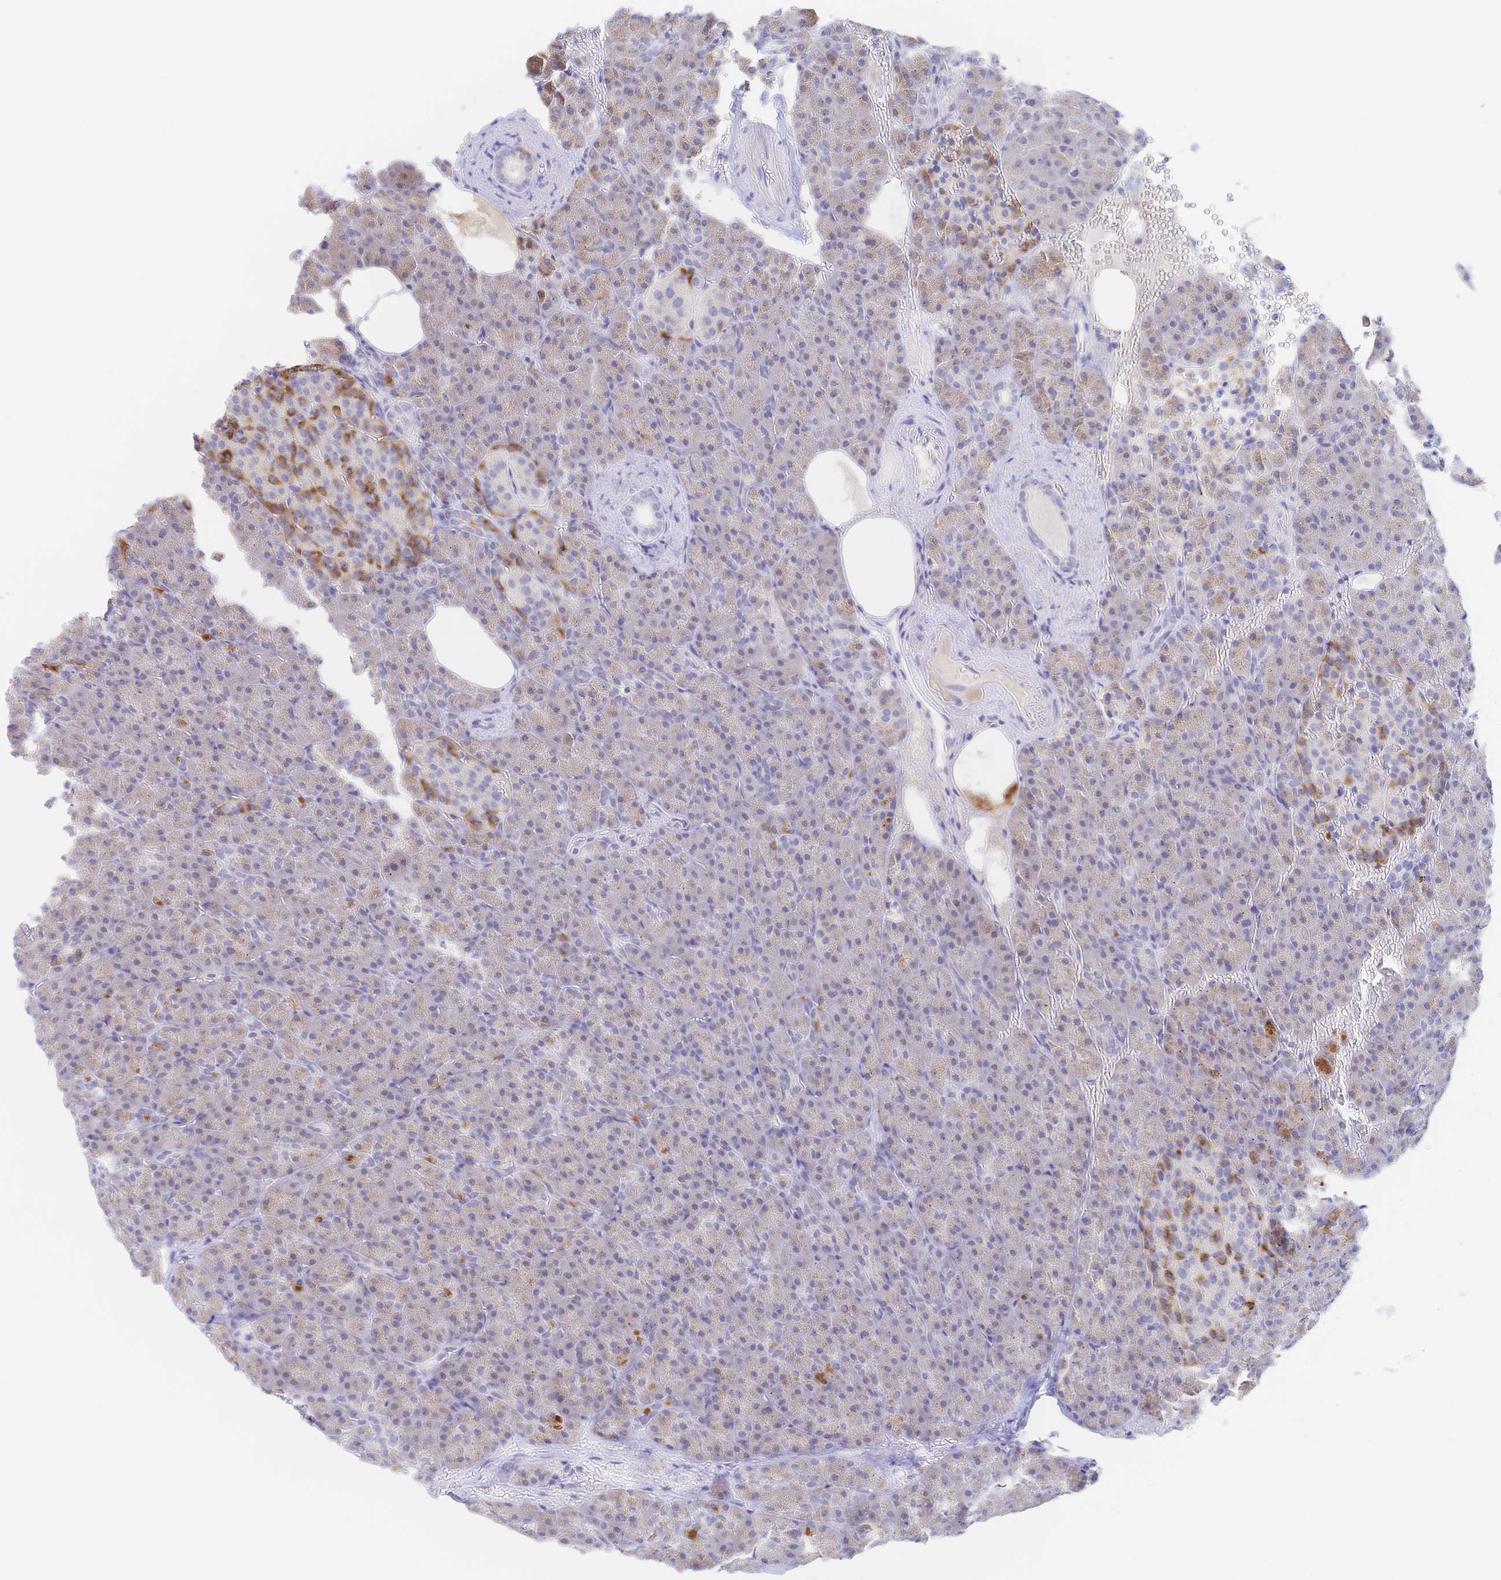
{"staining": {"intensity": "moderate", "quantity": "25%-75%", "location": "cytoplasmic/membranous"}, "tissue": "pancreas", "cell_type": "Exocrine glandular cells", "image_type": "normal", "snomed": [{"axis": "morphology", "description": "Normal tissue, NOS"}, {"axis": "topography", "description": "Pancreas"}], "caption": "Immunohistochemistry histopathology image of benign human pancreas stained for a protein (brown), which exhibits medium levels of moderate cytoplasmic/membranous positivity in approximately 25%-75% of exocrine glandular cells.", "gene": "SIAH3", "patient": {"sex": "female", "age": 74}}